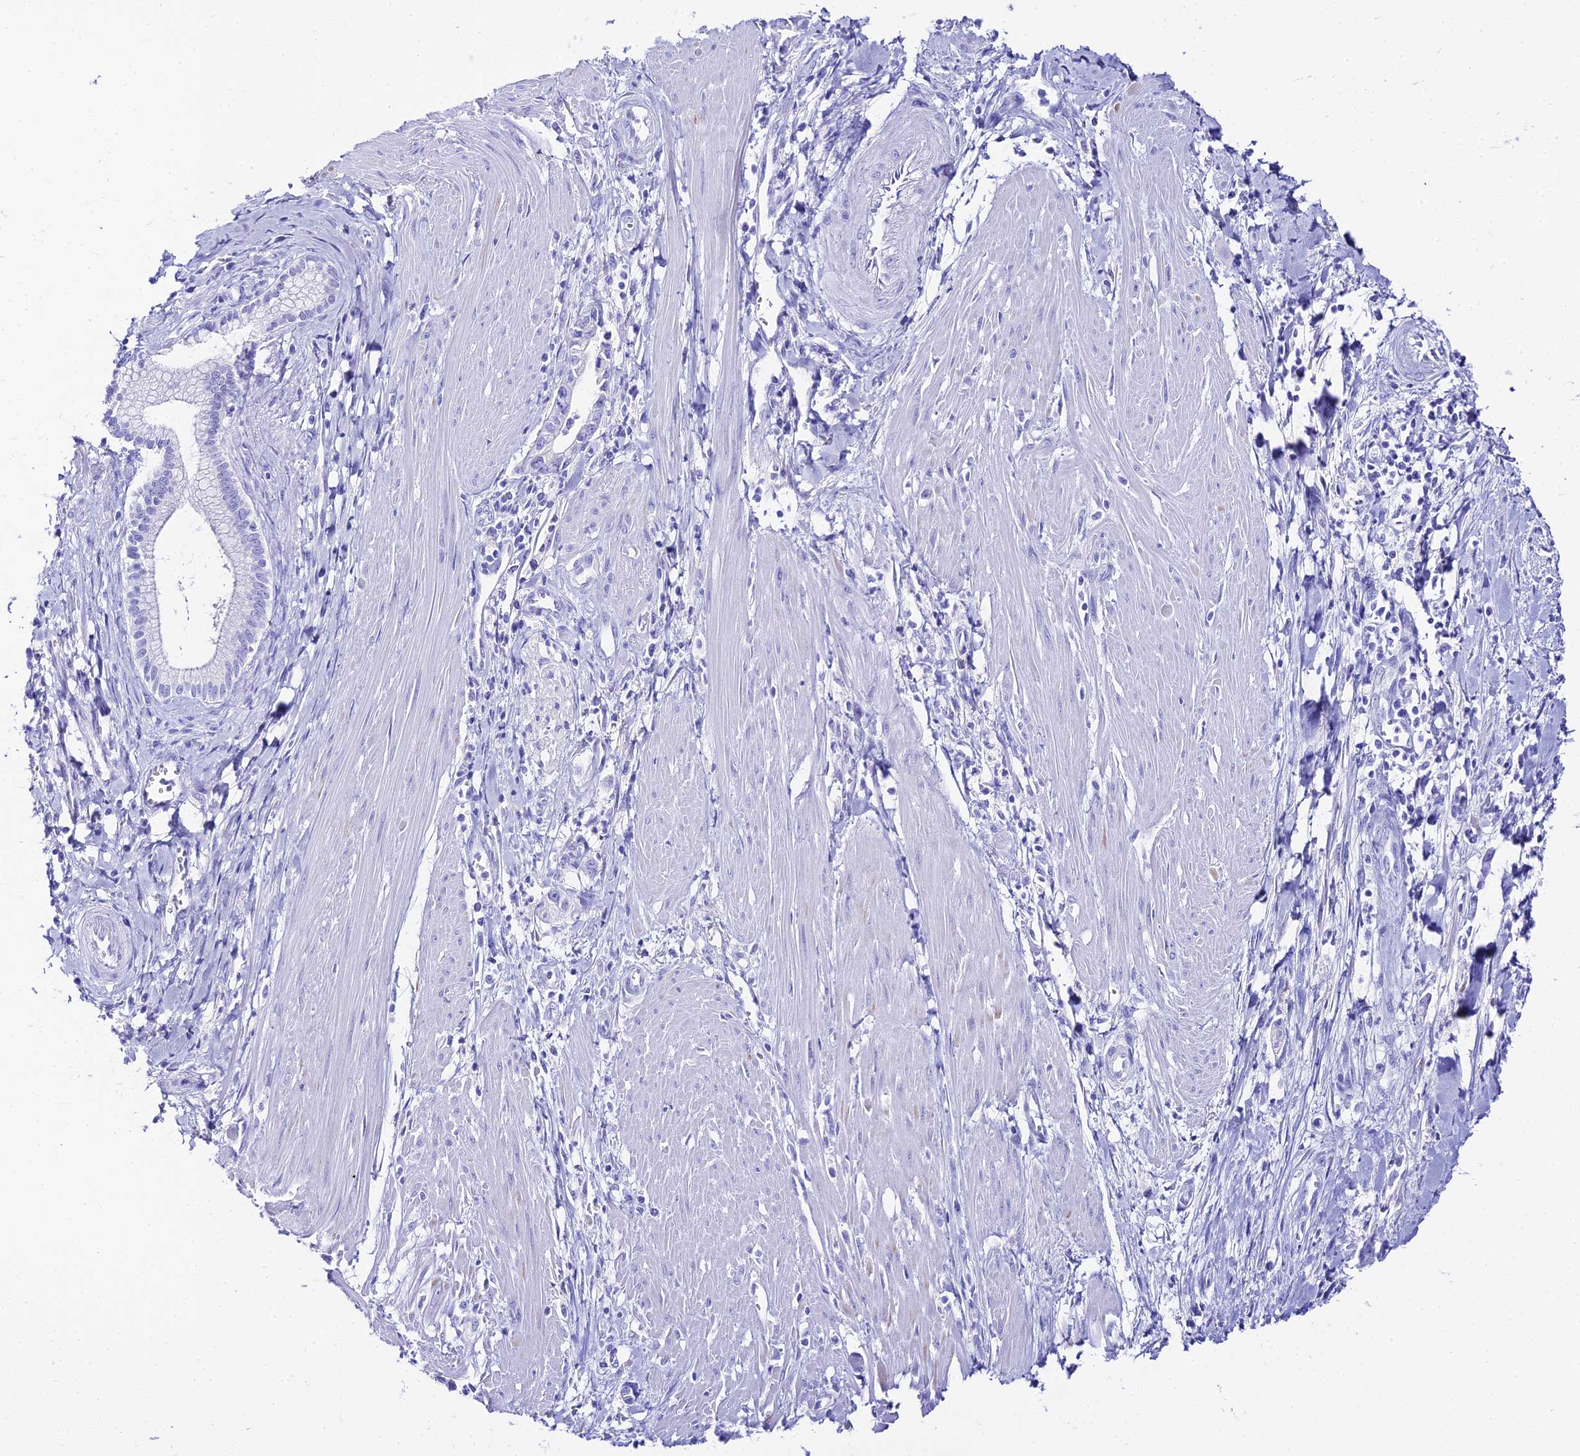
{"staining": {"intensity": "negative", "quantity": "none", "location": "none"}, "tissue": "pancreatic cancer", "cell_type": "Tumor cells", "image_type": "cancer", "snomed": [{"axis": "morphology", "description": "Adenocarcinoma, NOS"}, {"axis": "topography", "description": "Pancreas"}], "caption": "High power microscopy micrograph of an immunohistochemistry micrograph of pancreatic cancer, revealing no significant expression in tumor cells. Brightfield microscopy of immunohistochemistry (IHC) stained with DAB (3,3'-diaminobenzidine) (brown) and hematoxylin (blue), captured at high magnification.", "gene": "TRMT44", "patient": {"sex": "male", "age": 78}}